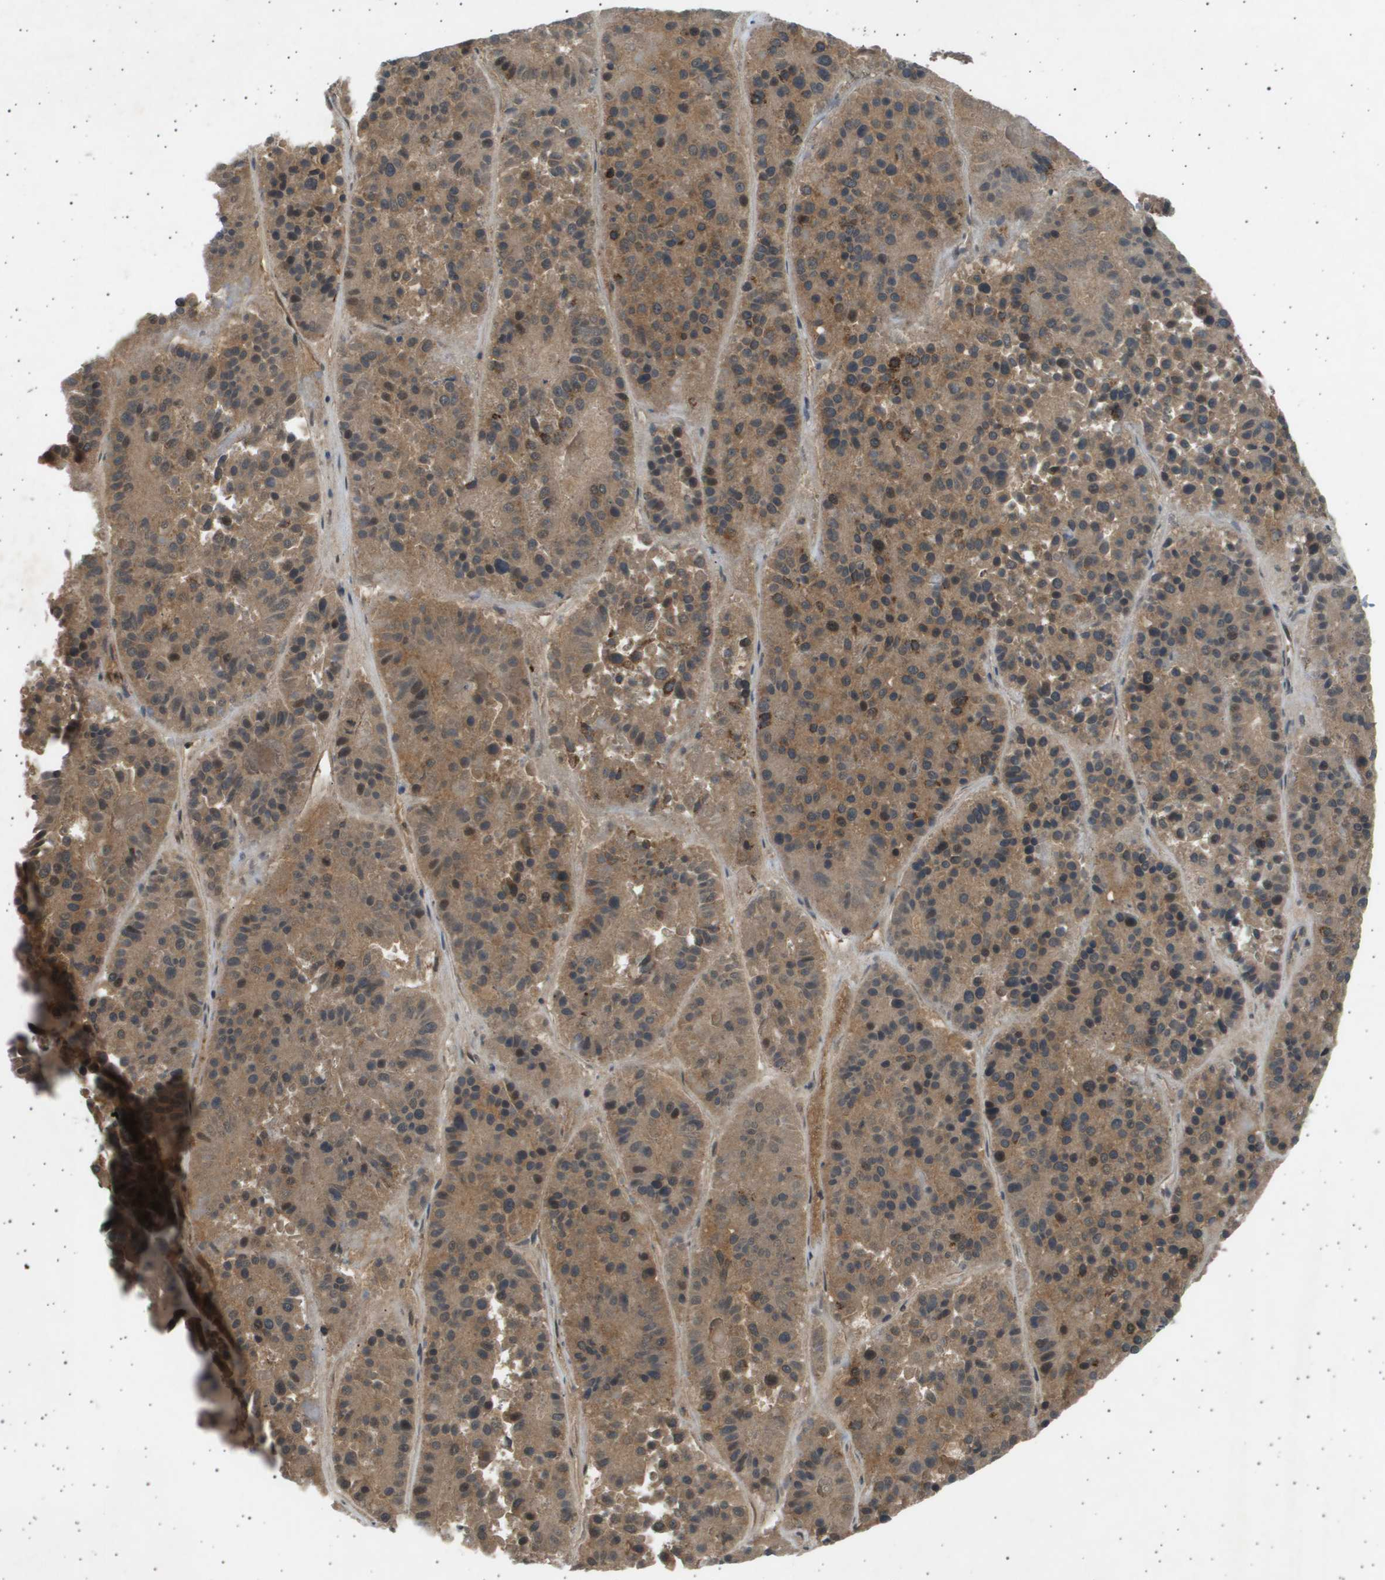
{"staining": {"intensity": "moderate", "quantity": ">75%", "location": "cytoplasmic/membranous,nuclear"}, "tissue": "pancreatic cancer", "cell_type": "Tumor cells", "image_type": "cancer", "snomed": [{"axis": "morphology", "description": "Adenocarcinoma, NOS"}, {"axis": "topography", "description": "Pancreas"}], "caption": "A brown stain shows moderate cytoplasmic/membranous and nuclear positivity of a protein in human pancreatic cancer tumor cells.", "gene": "TNRC6A", "patient": {"sex": "male", "age": 50}}